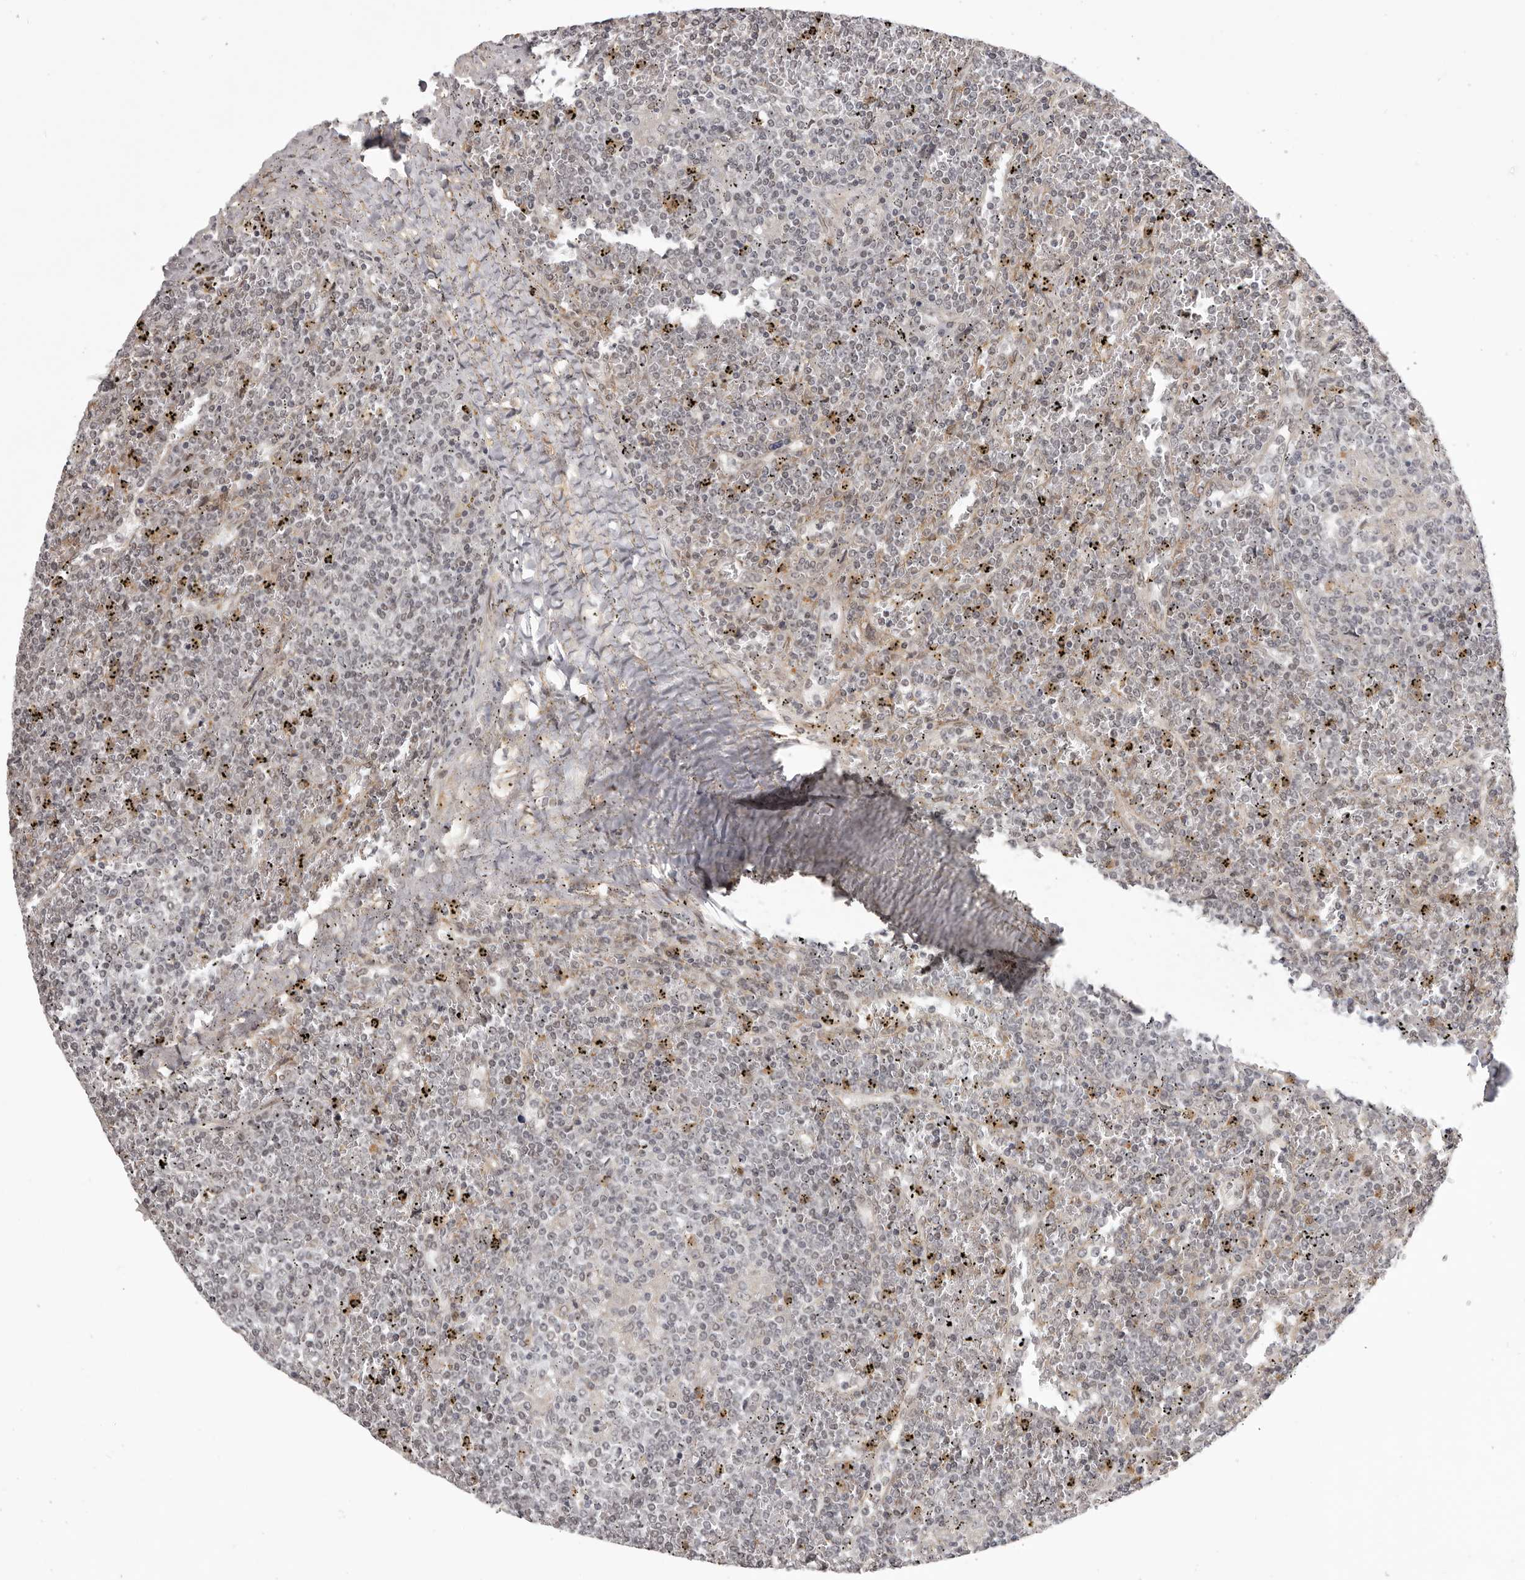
{"staining": {"intensity": "negative", "quantity": "none", "location": "none"}, "tissue": "lymphoma", "cell_type": "Tumor cells", "image_type": "cancer", "snomed": [{"axis": "morphology", "description": "Malignant lymphoma, non-Hodgkin's type, Low grade"}, {"axis": "topography", "description": "Spleen"}], "caption": "Immunohistochemistry micrograph of lymphoma stained for a protein (brown), which reveals no expression in tumor cells.", "gene": "RNF2", "patient": {"sex": "female", "age": 19}}